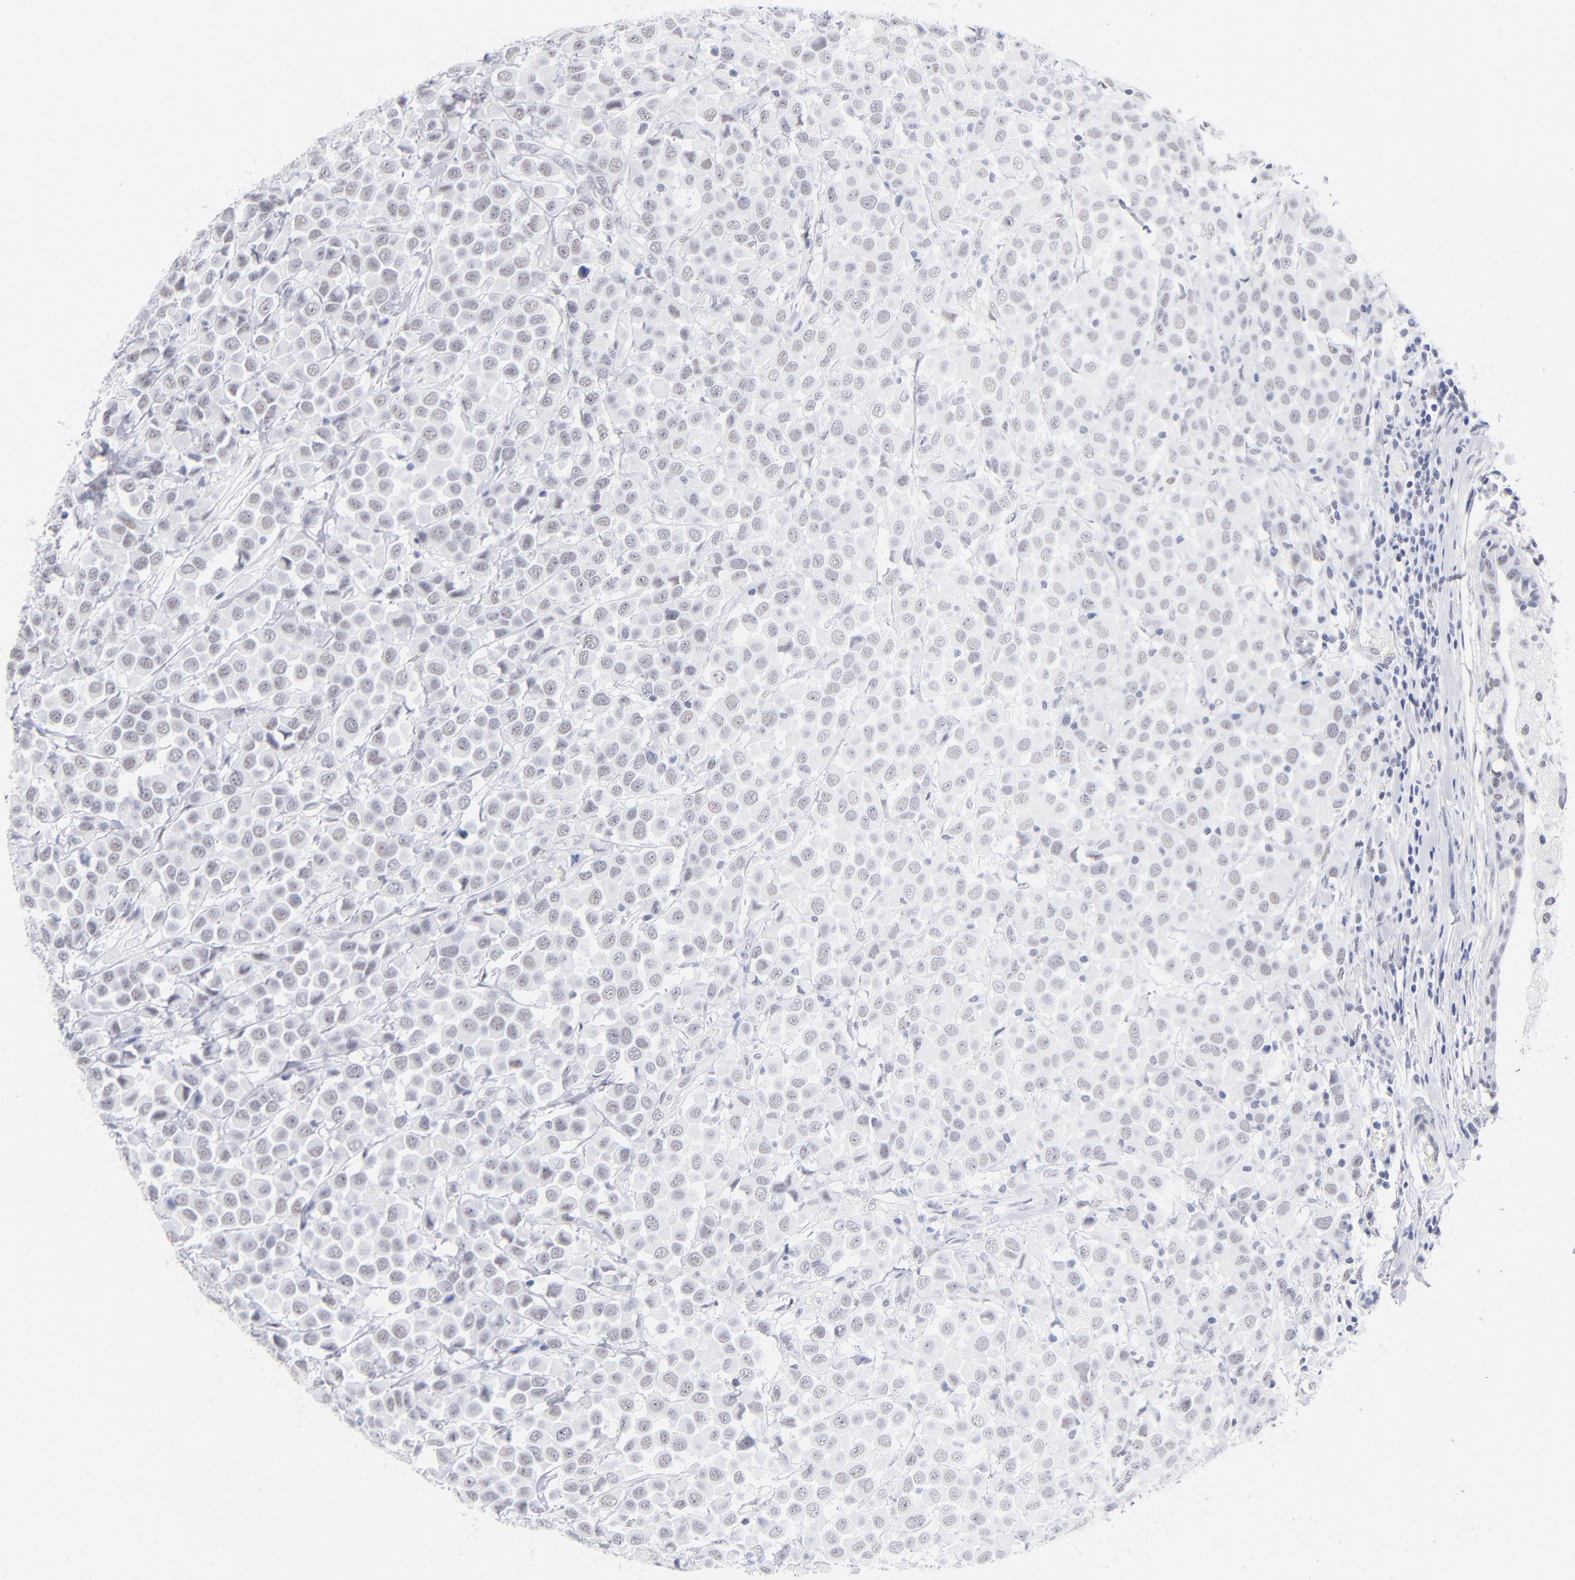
{"staining": {"intensity": "weak", "quantity": "<25%", "location": "nuclear"}, "tissue": "breast cancer", "cell_type": "Tumor cells", "image_type": "cancer", "snomed": [{"axis": "morphology", "description": "Duct carcinoma"}, {"axis": "topography", "description": "Breast"}], "caption": "Intraductal carcinoma (breast) stained for a protein using immunohistochemistry demonstrates no expression tumor cells.", "gene": "SNRPB", "patient": {"sex": "female", "age": 61}}